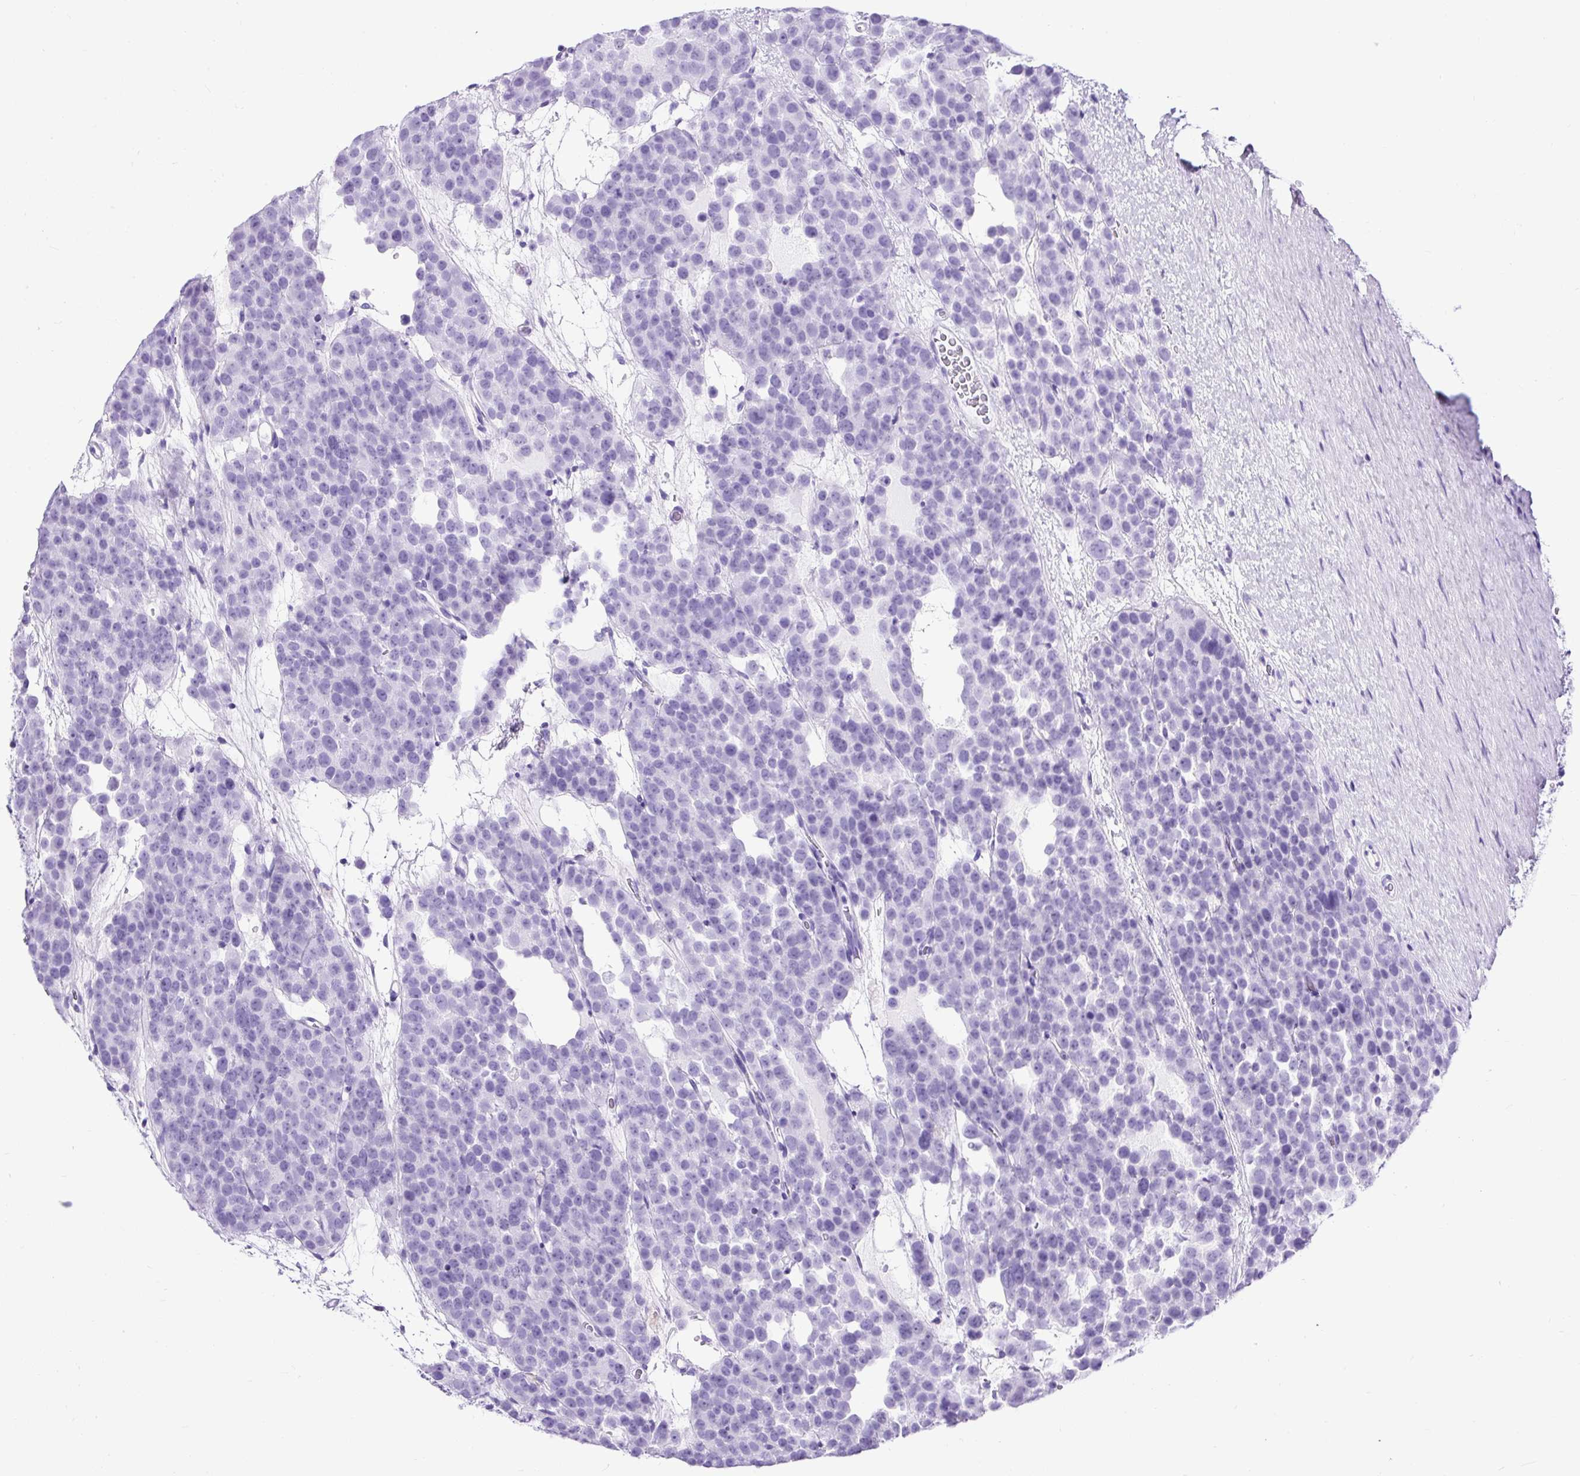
{"staining": {"intensity": "negative", "quantity": "none", "location": "none"}, "tissue": "testis cancer", "cell_type": "Tumor cells", "image_type": "cancer", "snomed": [{"axis": "morphology", "description": "Seminoma, NOS"}, {"axis": "topography", "description": "Testis"}], "caption": "Human seminoma (testis) stained for a protein using immunohistochemistry exhibits no expression in tumor cells.", "gene": "PDIA2", "patient": {"sex": "male", "age": 71}}